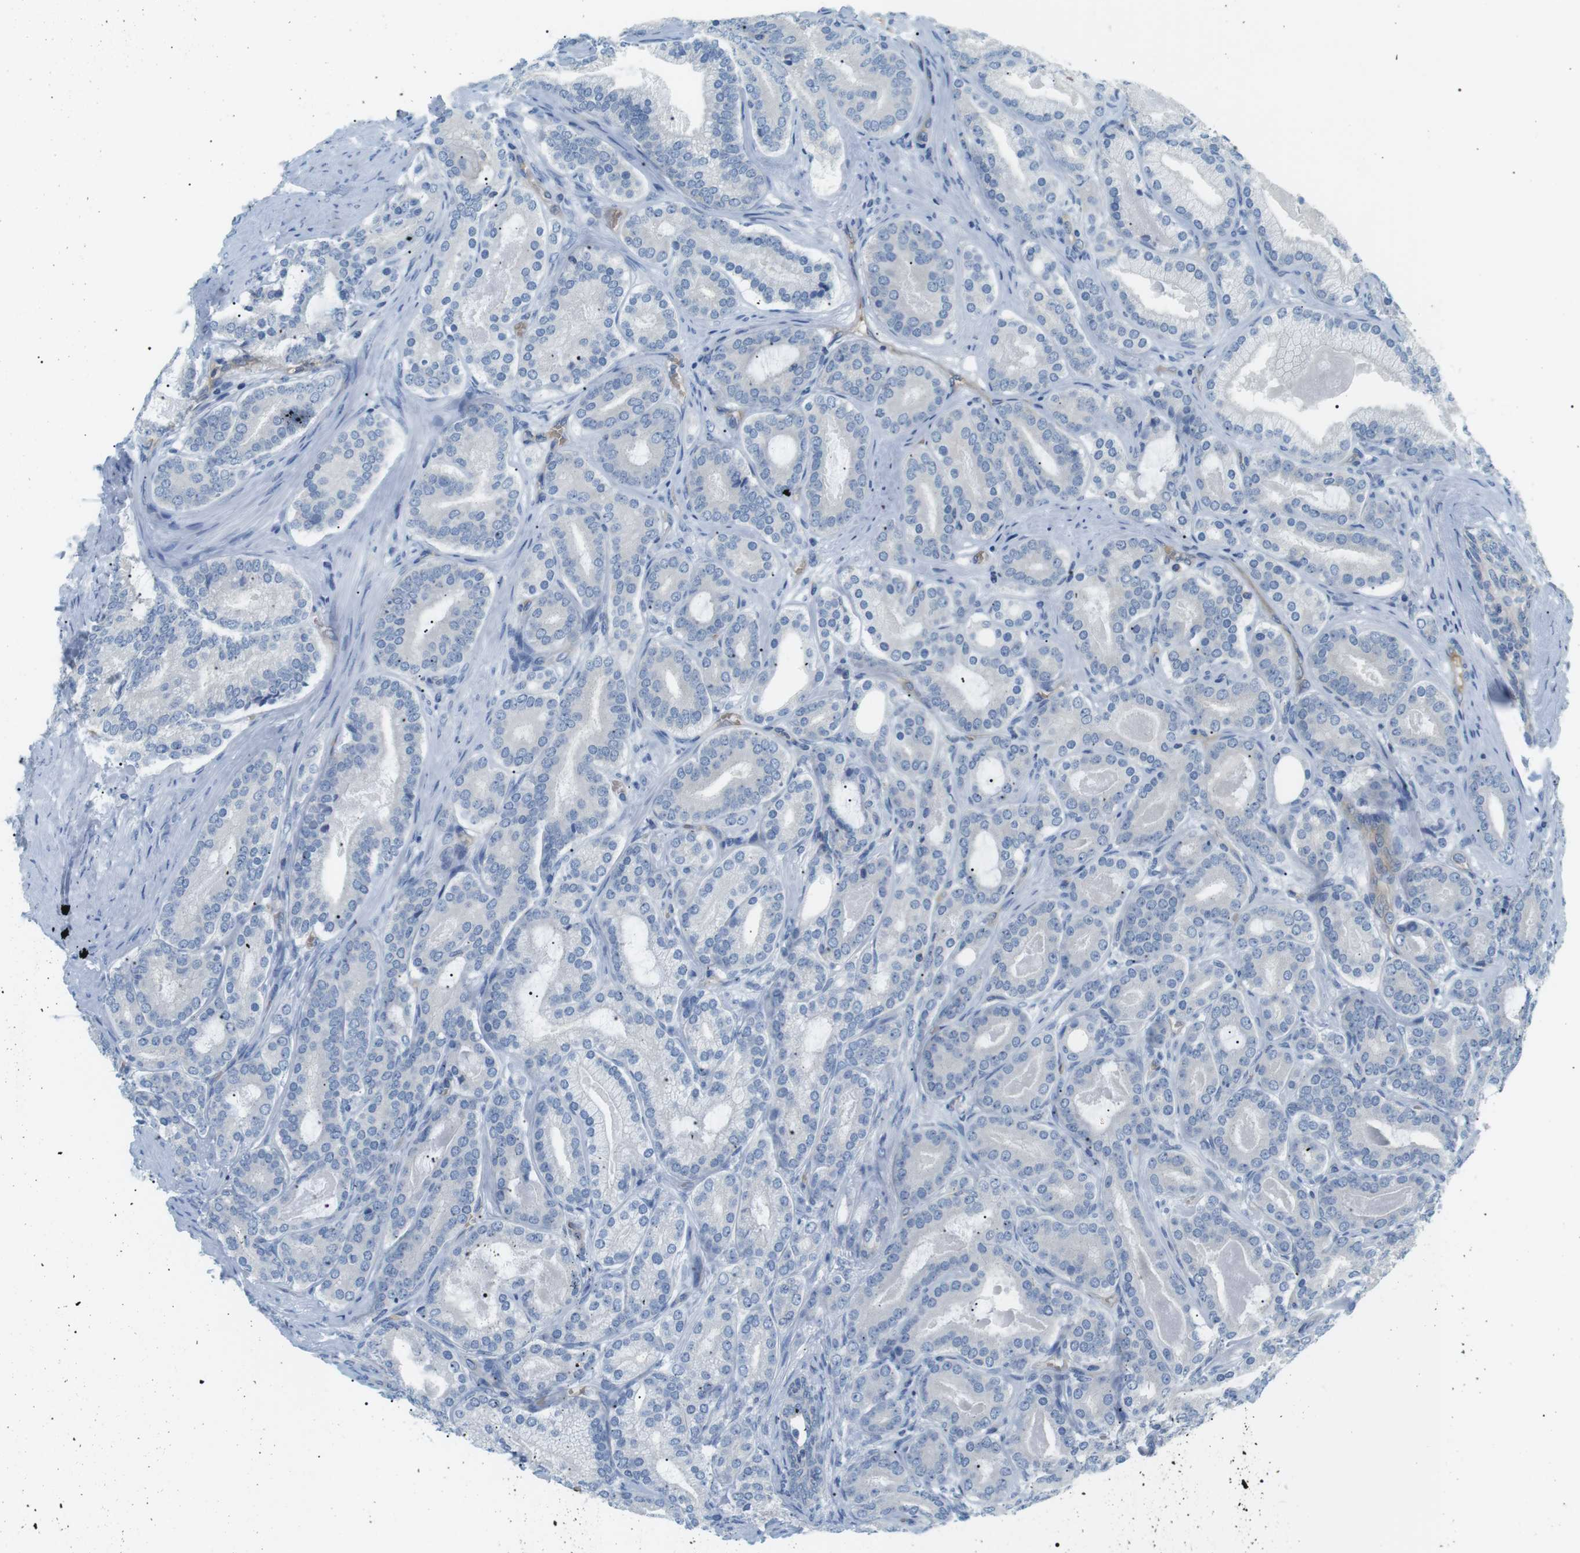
{"staining": {"intensity": "negative", "quantity": "none", "location": "none"}, "tissue": "prostate cancer", "cell_type": "Tumor cells", "image_type": "cancer", "snomed": [{"axis": "morphology", "description": "Adenocarcinoma, High grade"}, {"axis": "topography", "description": "Prostate"}], "caption": "Image shows no significant protein expression in tumor cells of prostate cancer. (Brightfield microscopy of DAB IHC at high magnification).", "gene": "ADCY10", "patient": {"sex": "male", "age": 60}}